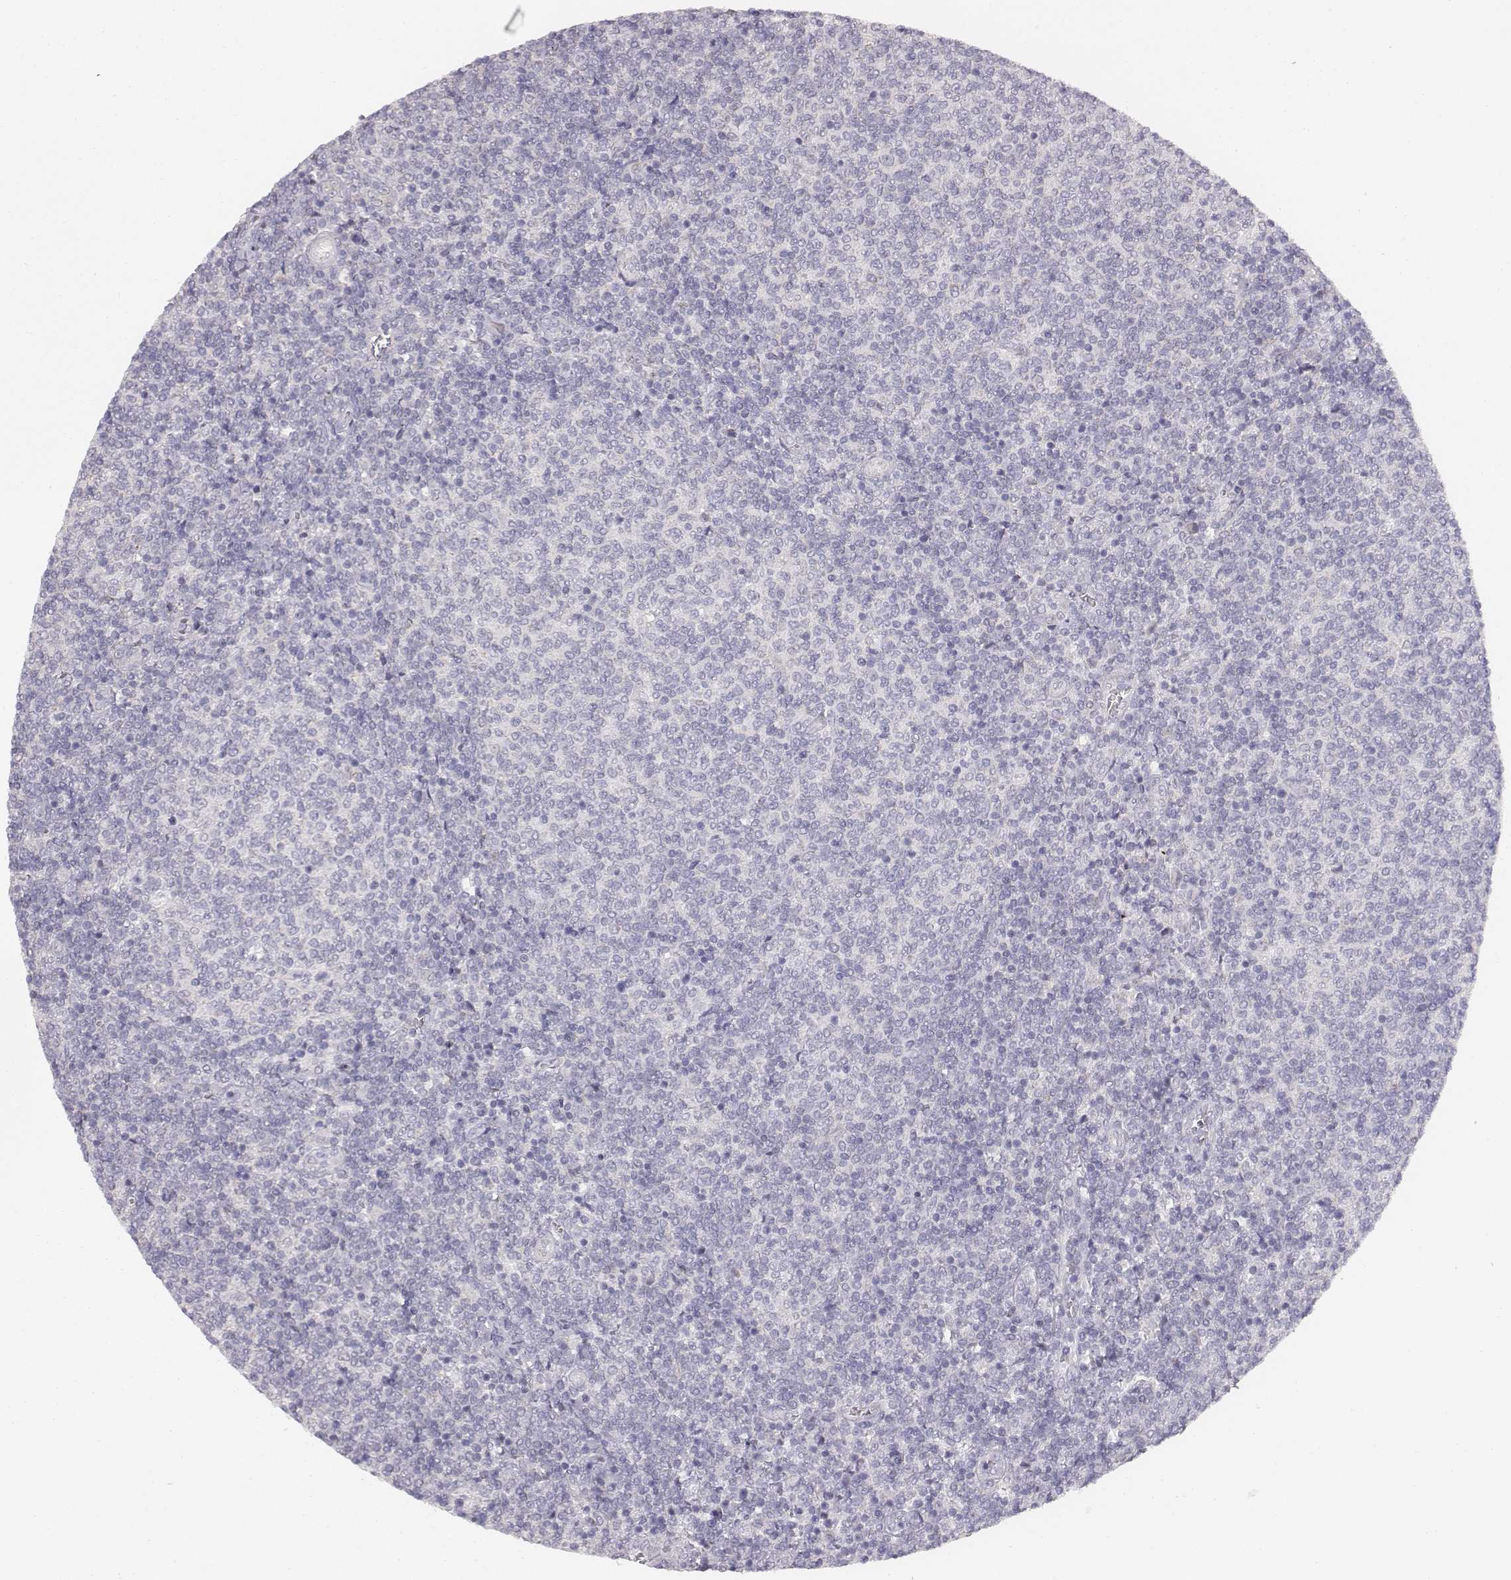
{"staining": {"intensity": "negative", "quantity": "none", "location": "none"}, "tissue": "lymphoma", "cell_type": "Tumor cells", "image_type": "cancer", "snomed": [{"axis": "morphology", "description": "Malignant lymphoma, non-Hodgkin's type, Low grade"}, {"axis": "topography", "description": "Lymph node"}], "caption": "Lymphoma stained for a protein using immunohistochemistry (IHC) demonstrates no staining tumor cells.", "gene": "ABCD3", "patient": {"sex": "male", "age": 52}}